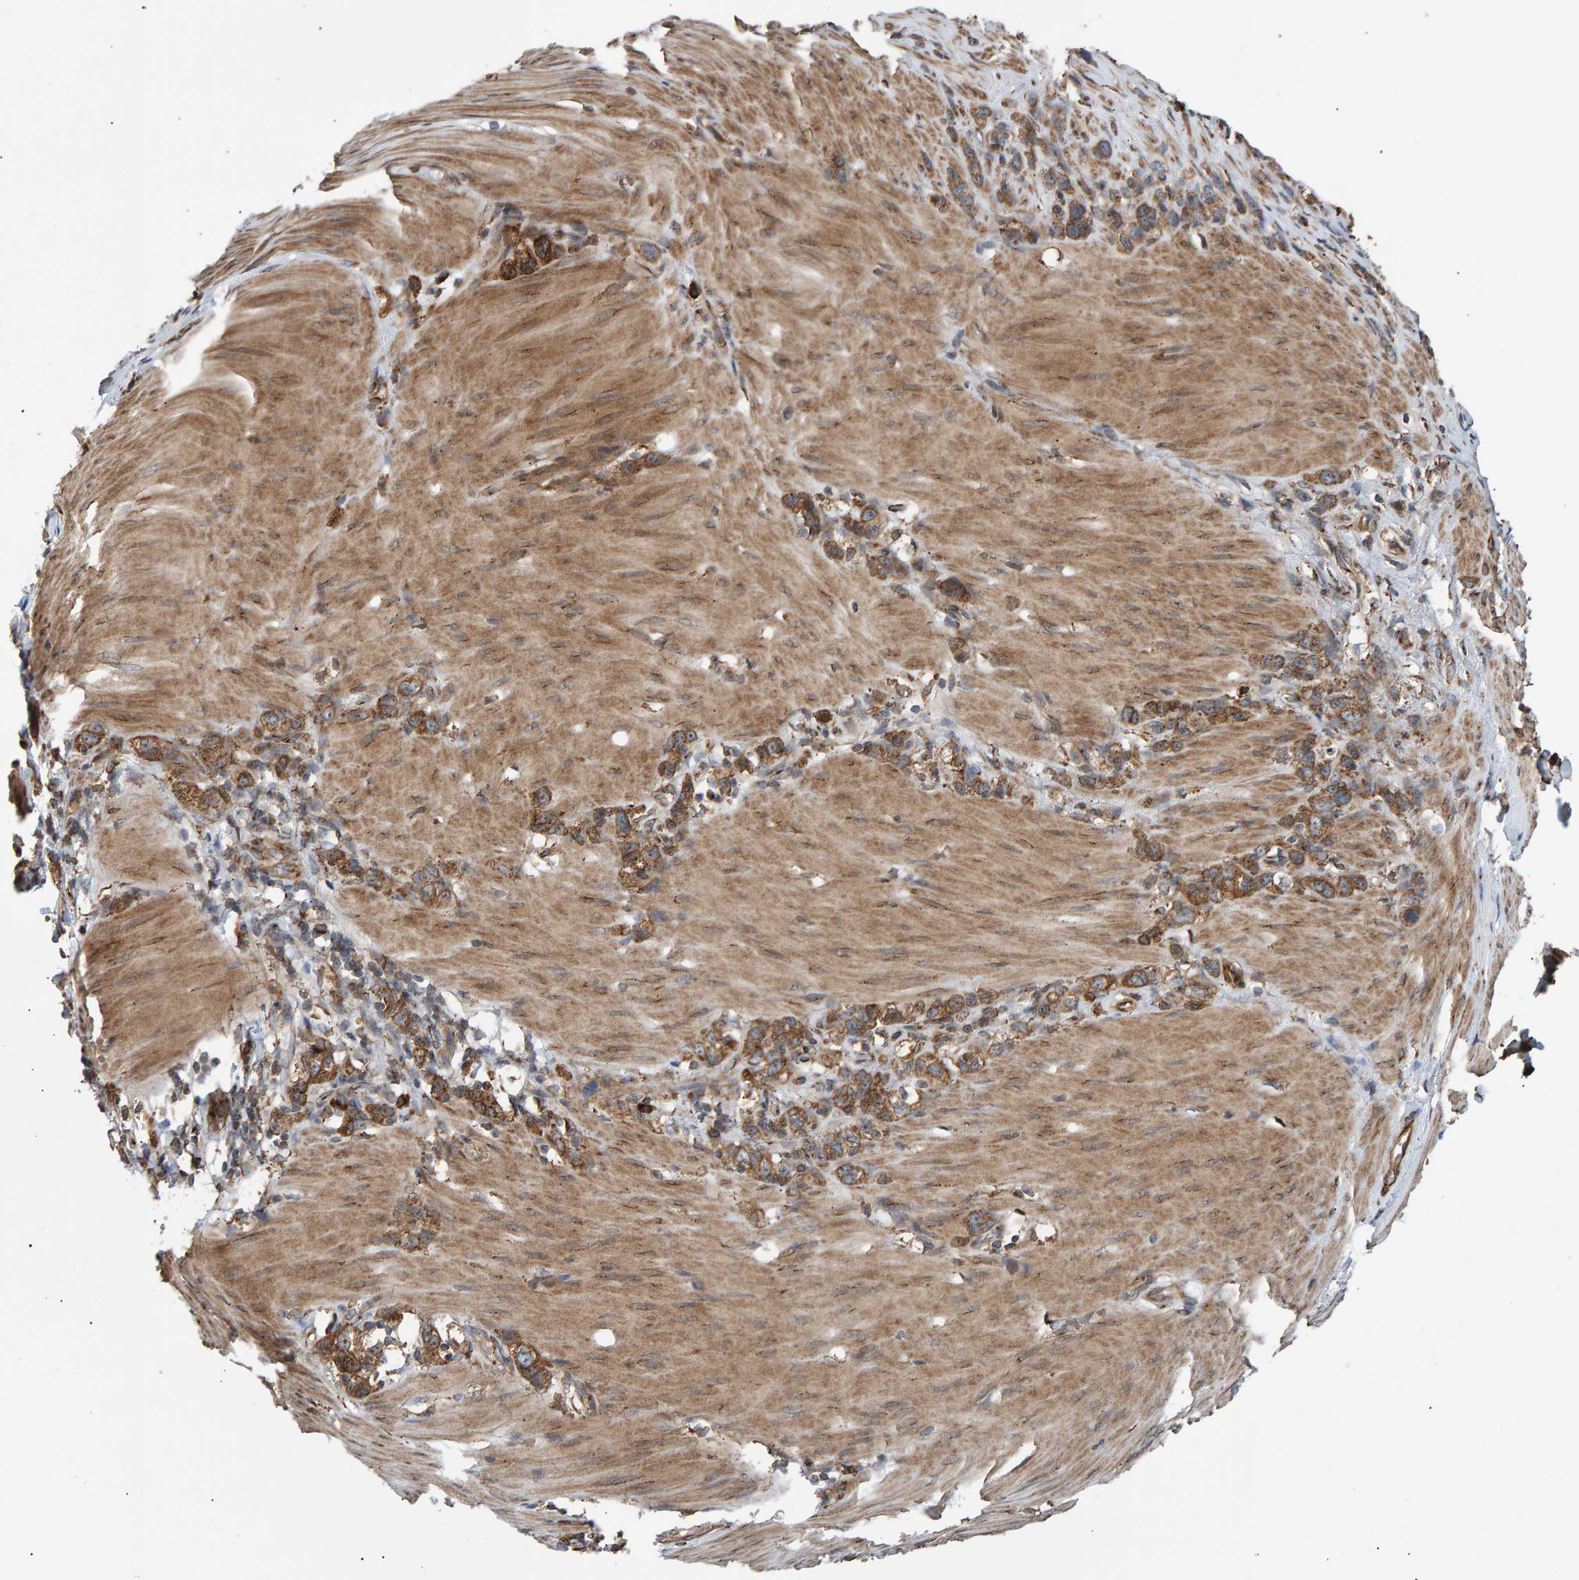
{"staining": {"intensity": "moderate", "quantity": ">75%", "location": "cytoplasmic/membranous"}, "tissue": "stomach cancer", "cell_type": "Tumor cells", "image_type": "cancer", "snomed": [{"axis": "morphology", "description": "Normal tissue, NOS"}, {"axis": "morphology", "description": "Adenocarcinoma, NOS"}, {"axis": "morphology", "description": "Adenocarcinoma, High grade"}, {"axis": "topography", "description": "Stomach, upper"}, {"axis": "topography", "description": "Stomach"}], "caption": "Protein staining displays moderate cytoplasmic/membranous staining in approximately >75% of tumor cells in stomach cancer. The protein is stained brown, and the nuclei are stained in blue (DAB IHC with brightfield microscopy, high magnification).", "gene": "FAM117A", "patient": {"sex": "female", "age": 65}}